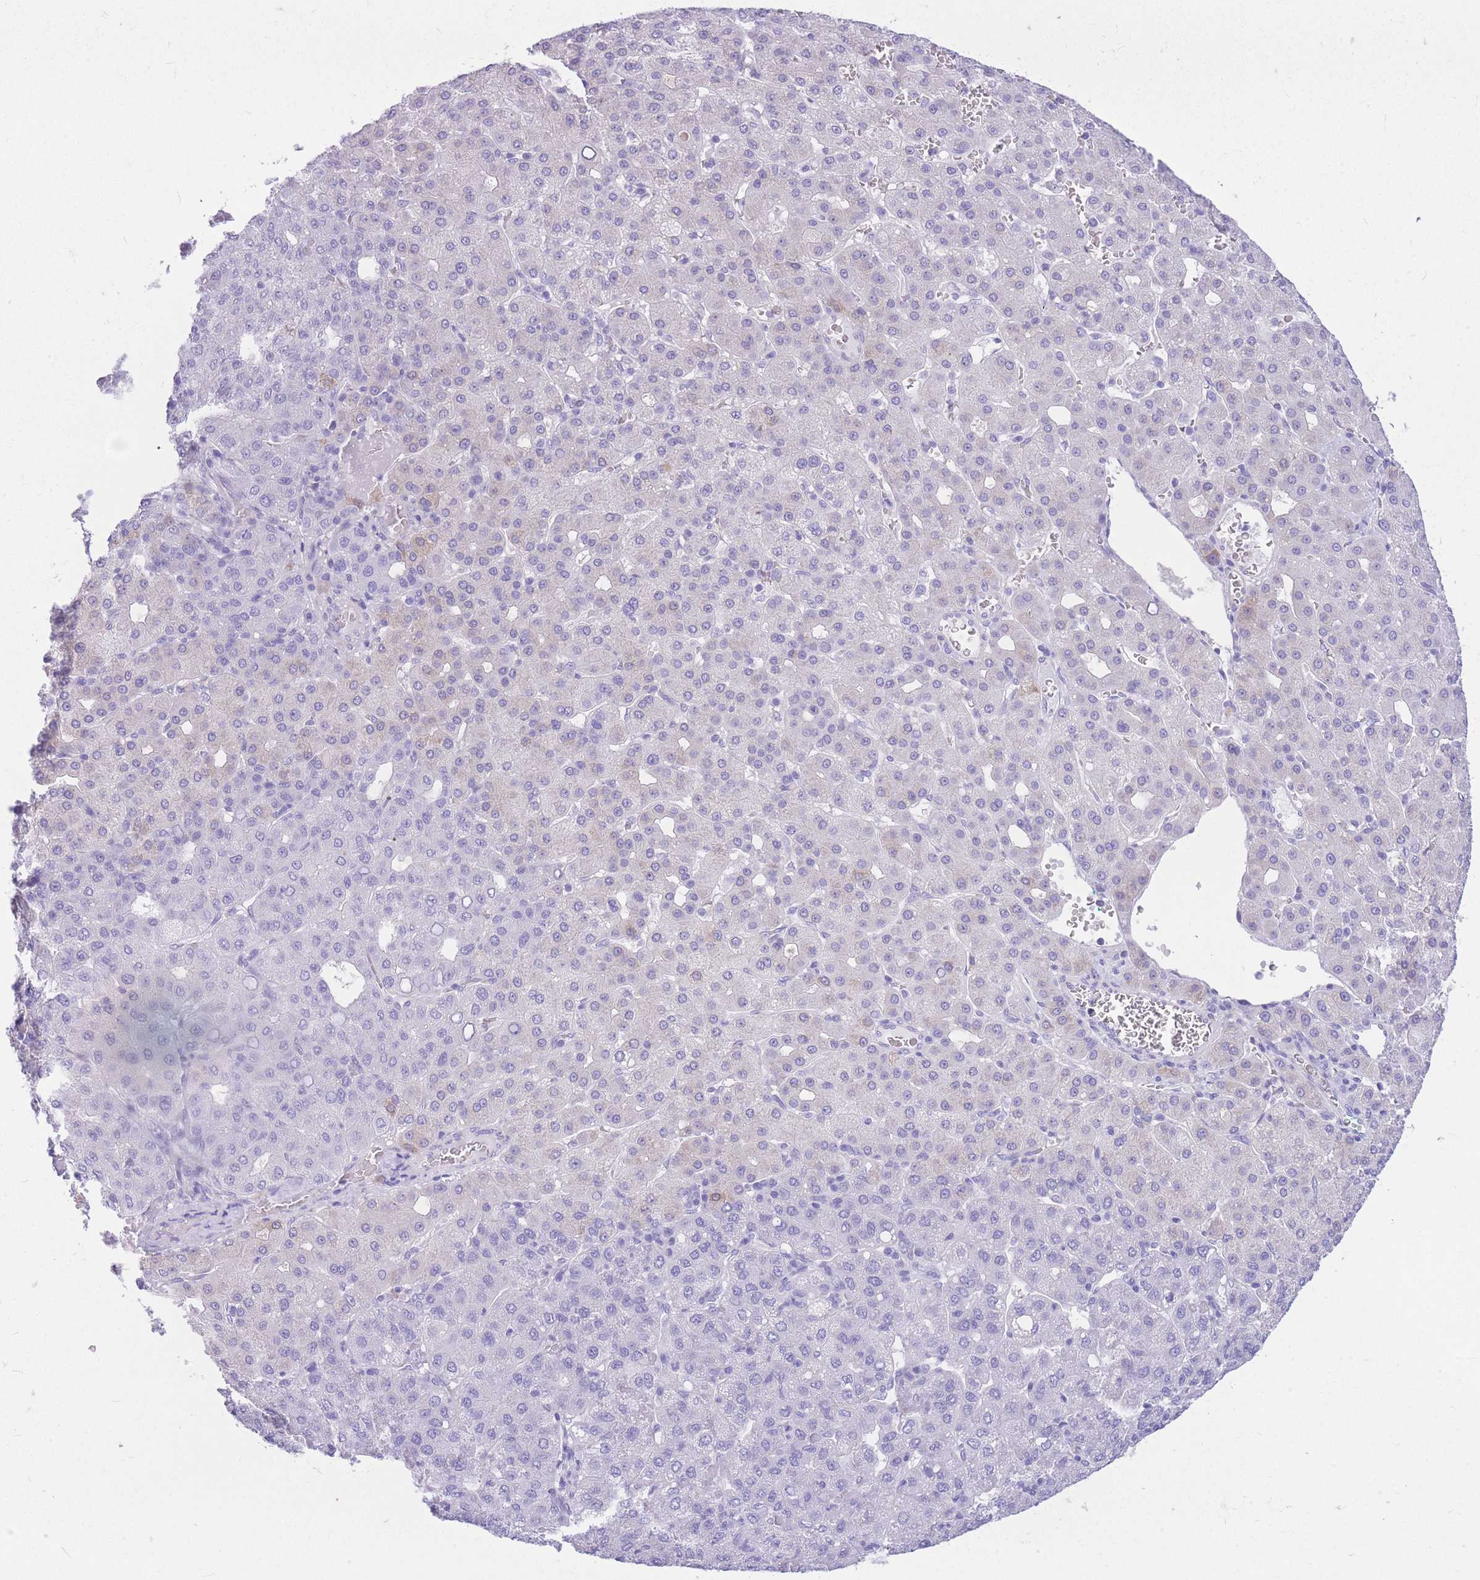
{"staining": {"intensity": "negative", "quantity": "none", "location": "none"}, "tissue": "liver cancer", "cell_type": "Tumor cells", "image_type": "cancer", "snomed": [{"axis": "morphology", "description": "Carcinoma, Hepatocellular, NOS"}, {"axis": "topography", "description": "Liver"}], "caption": "Immunohistochemical staining of hepatocellular carcinoma (liver) demonstrates no significant positivity in tumor cells.", "gene": "ZNF311", "patient": {"sex": "male", "age": 65}}